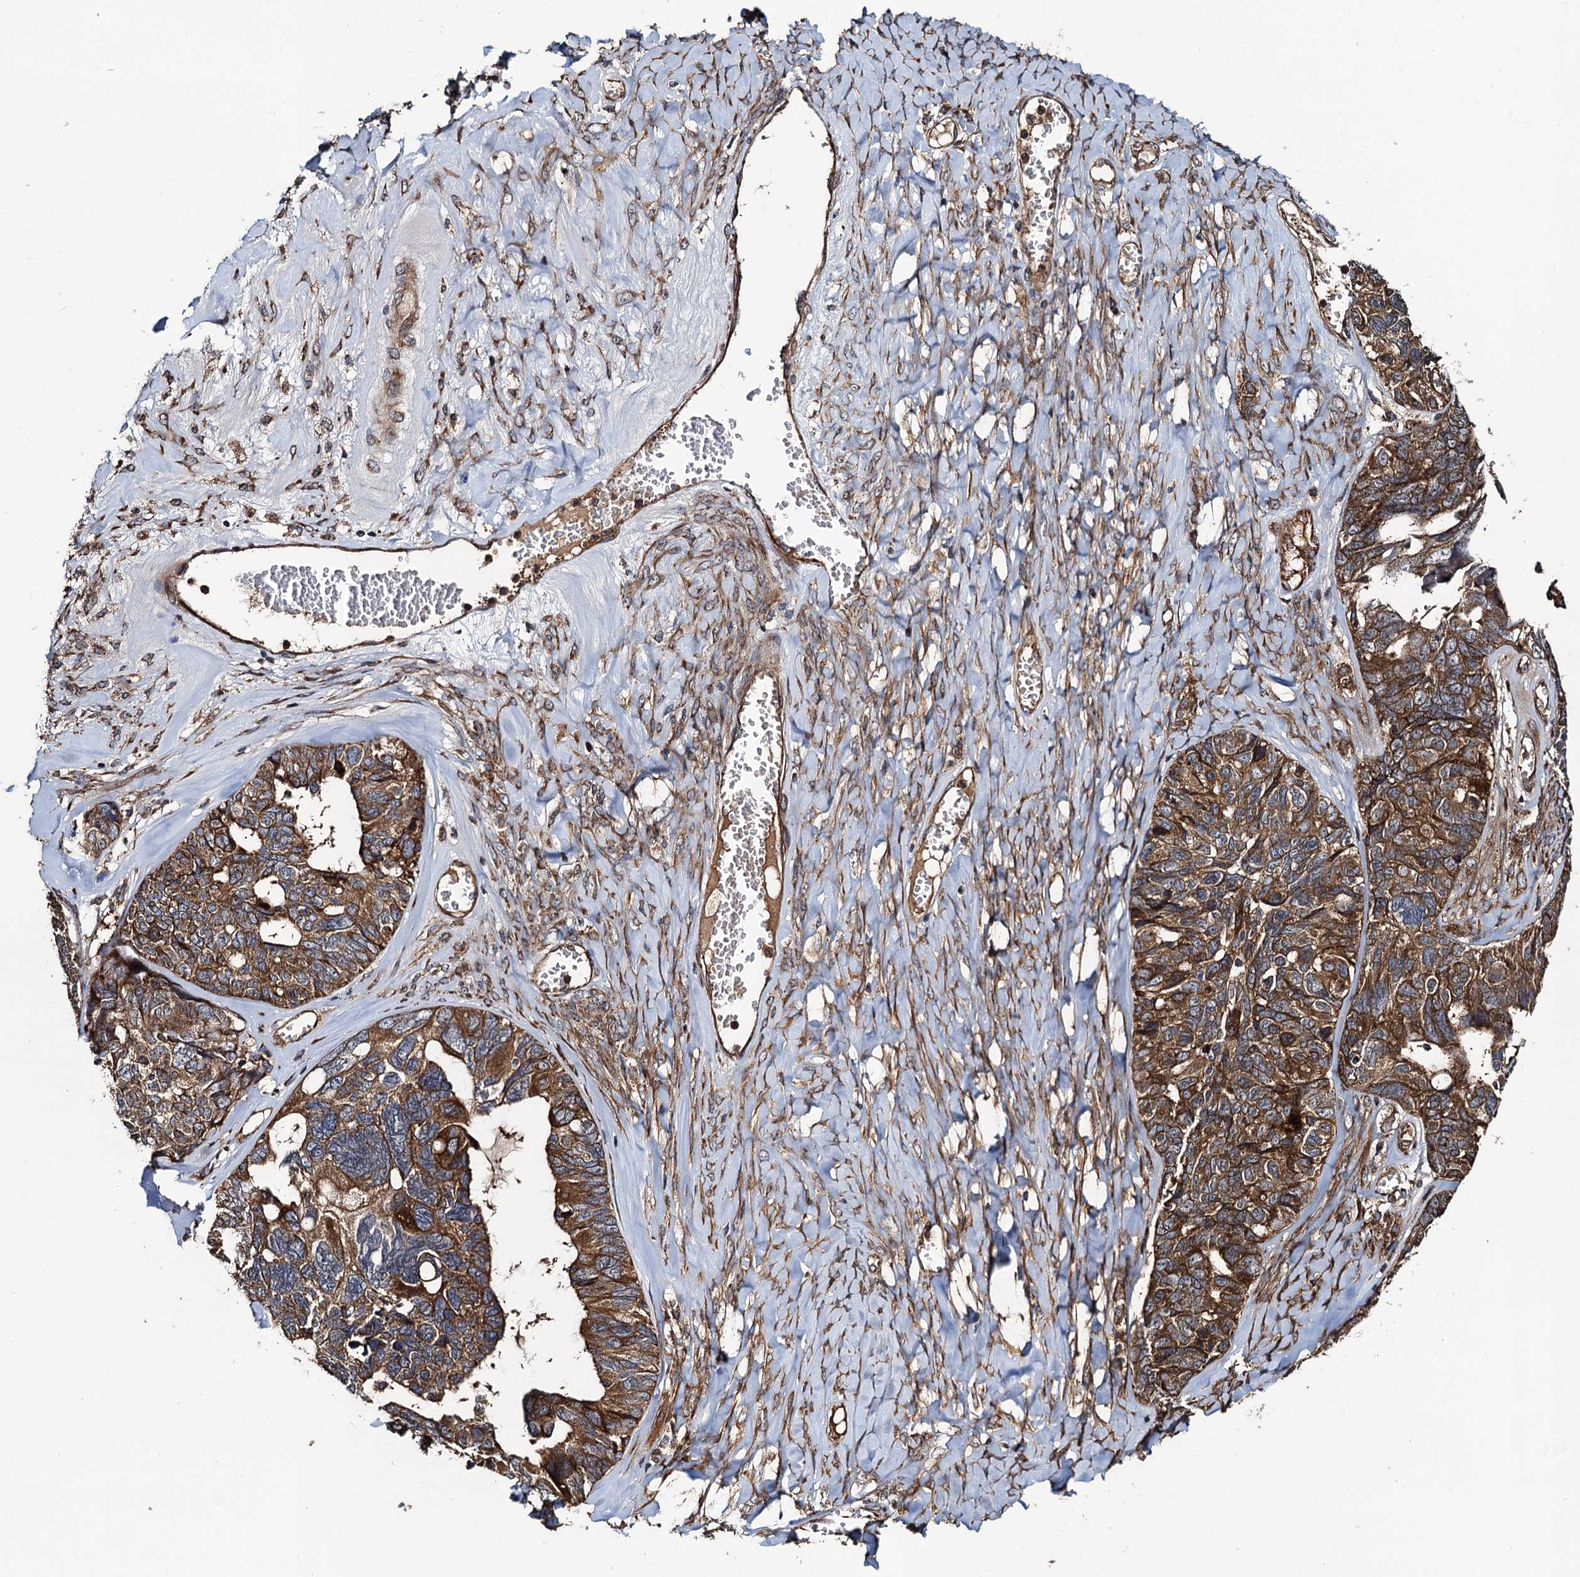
{"staining": {"intensity": "strong", "quantity": ">75%", "location": "cytoplasmic/membranous"}, "tissue": "ovarian cancer", "cell_type": "Tumor cells", "image_type": "cancer", "snomed": [{"axis": "morphology", "description": "Cystadenocarcinoma, serous, NOS"}, {"axis": "topography", "description": "Ovary"}], "caption": "Ovarian serous cystadenocarcinoma stained for a protein (brown) reveals strong cytoplasmic/membranous positive expression in about >75% of tumor cells.", "gene": "NEK1", "patient": {"sex": "female", "age": 79}}